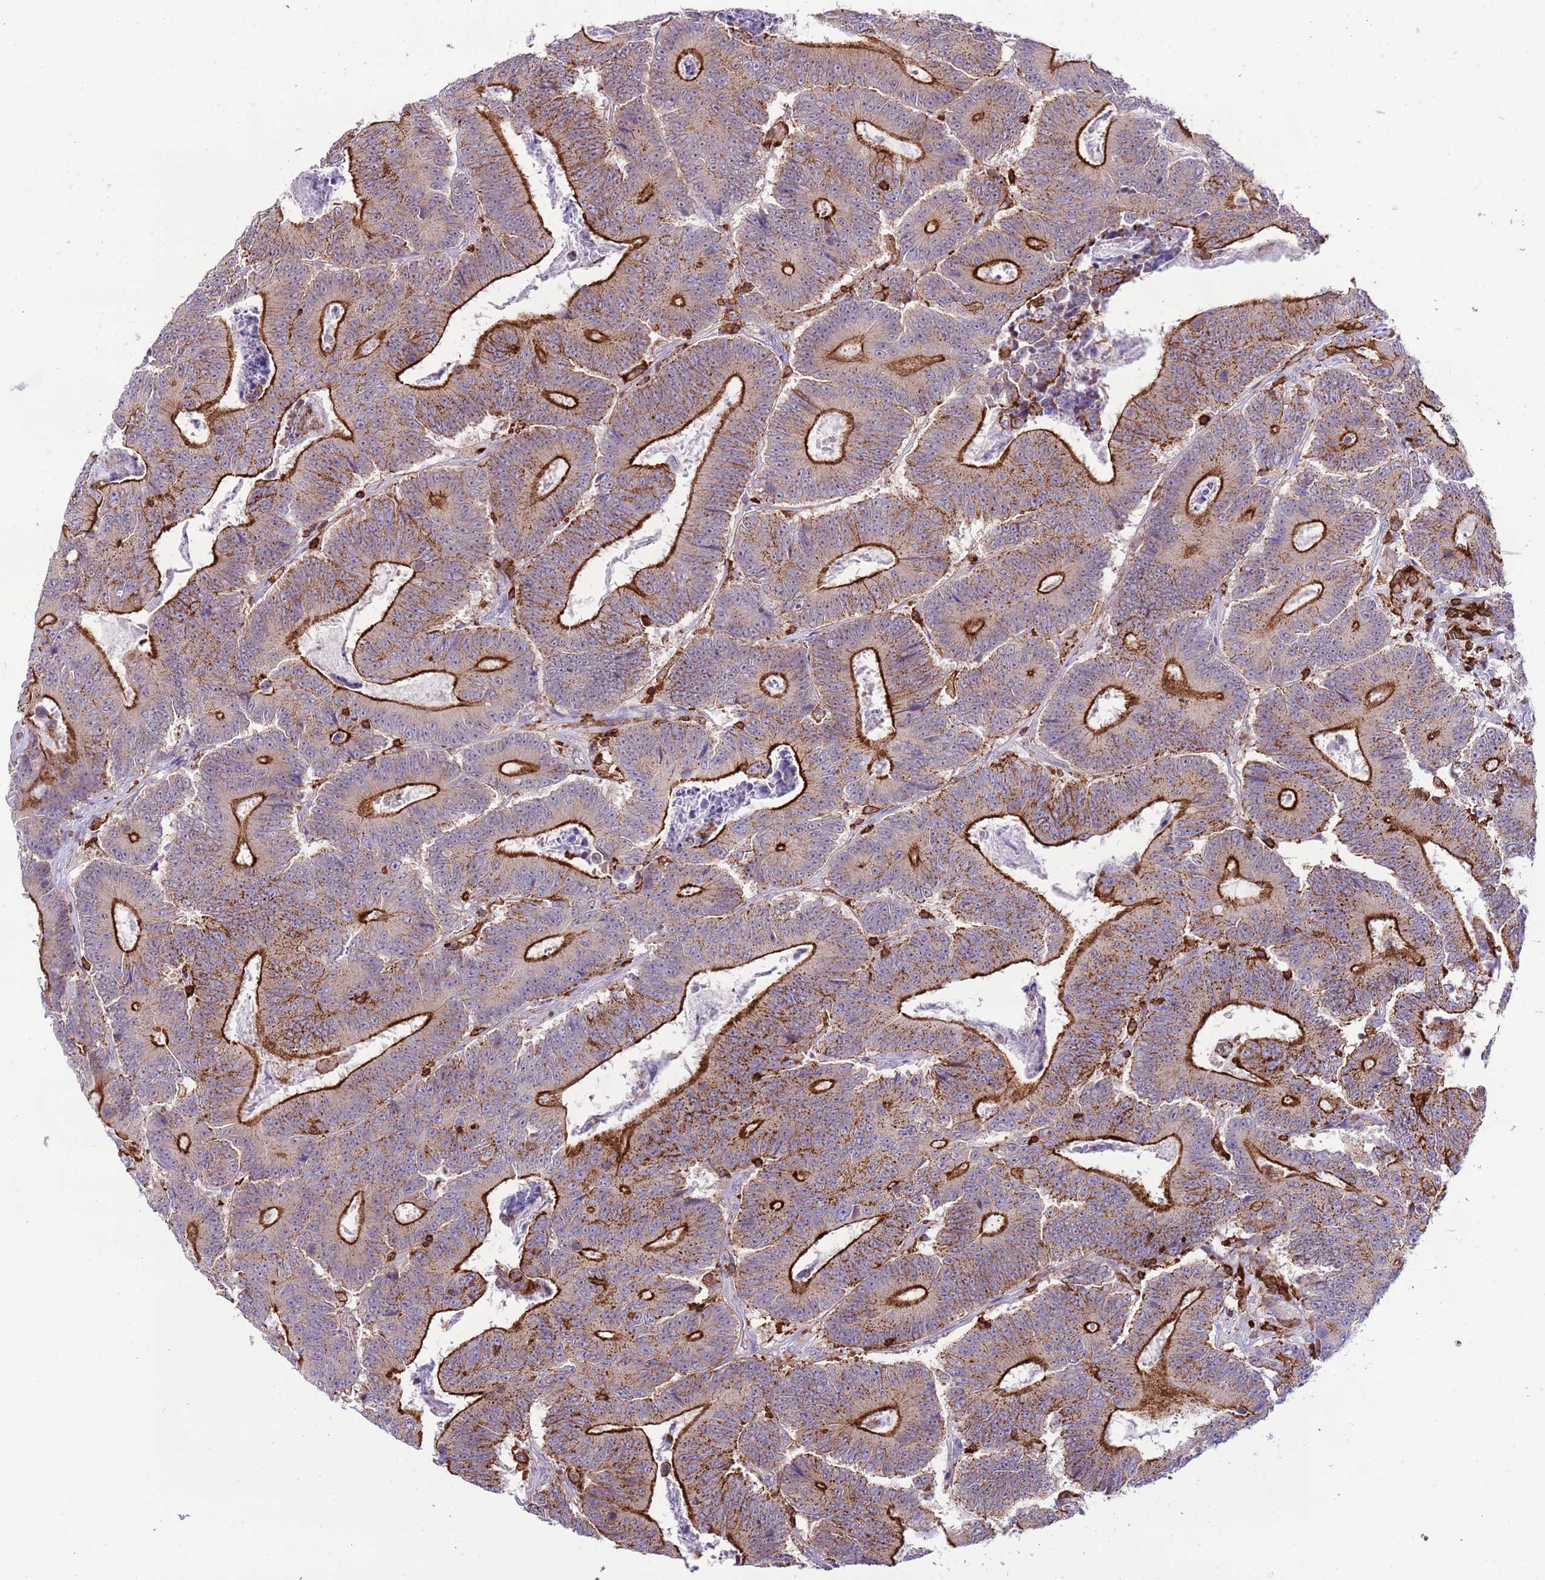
{"staining": {"intensity": "strong", "quantity": "25%-75%", "location": "cytoplasmic/membranous"}, "tissue": "colorectal cancer", "cell_type": "Tumor cells", "image_type": "cancer", "snomed": [{"axis": "morphology", "description": "Adenocarcinoma, NOS"}, {"axis": "topography", "description": "Colon"}], "caption": "Brown immunohistochemical staining in human colorectal cancer reveals strong cytoplasmic/membranous positivity in about 25%-75% of tumor cells.", "gene": "EFHD2", "patient": {"sex": "male", "age": 83}}